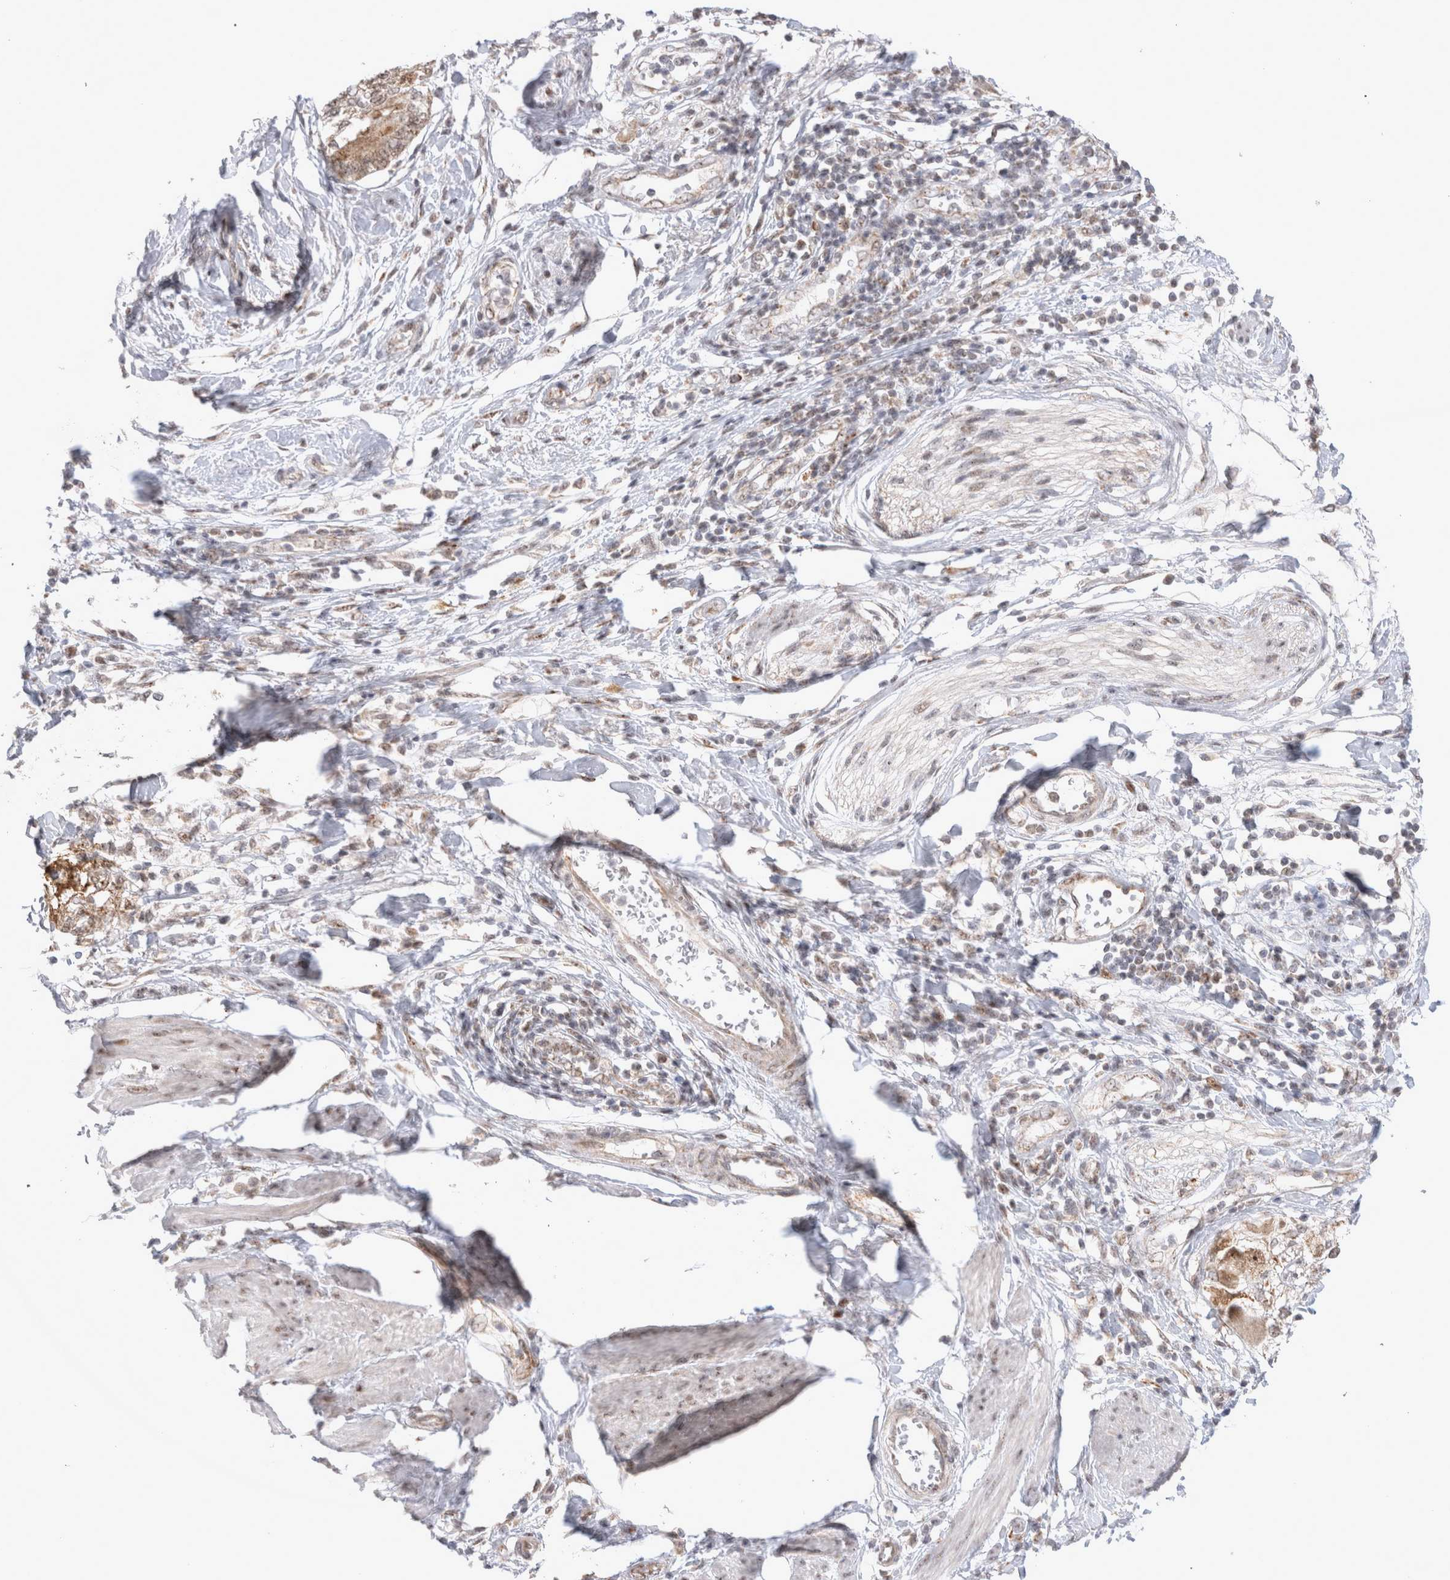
{"staining": {"intensity": "moderate", "quantity": ">75%", "location": "cytoplasmic/membranous,nuclear"}, "tissue": "pancreatic cancer", "cell_type": "Tumor cells", "image_type": "cancer", "snomed": [{"axis": "morphology", "description": "Normal tissue, NOS"}, {"axis": "morphology", "description": "Adenocarcinoma, NOS"}, {"axis": "topography", "description": "Pancreas"}, {"axis": "topography", "description": "Duodenum"}], "caption": "This photomicrograph demonstrates immunohistochemistry staining of human adenocarcinoma (pancreatic), with medium moderate cytoplasmic/membranous and nuclear expression in approximately >75% of tumor cells.", "gene": "MRPL37", "patient": {"sex": "female", "age": 60}}